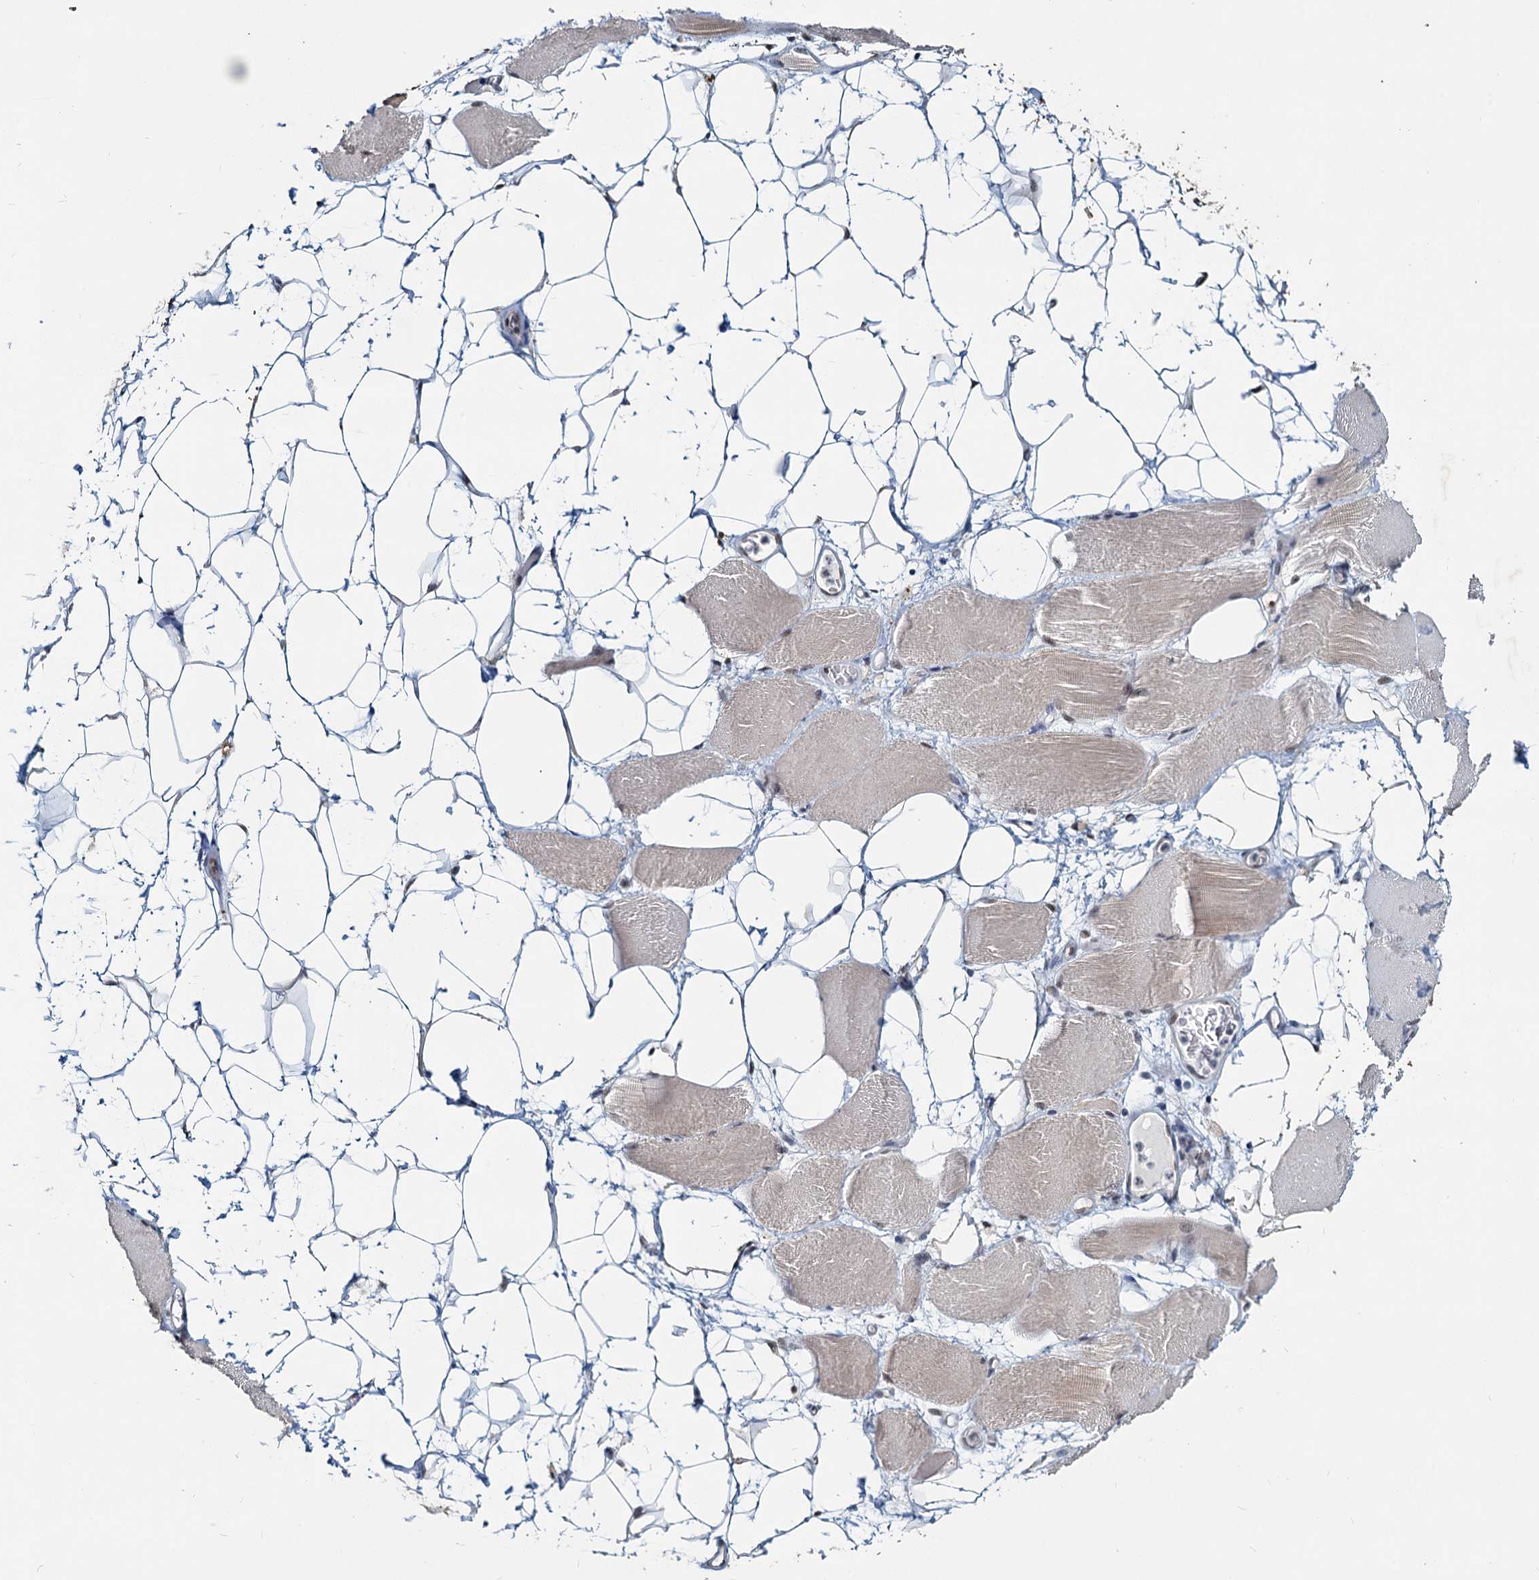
{"staining": {"intensity": "weak", "quantity": ">75%", "location": "cytoplasmic/membranous"}, "tissue": "skeletal muscle", "cell_type": "Myocytes", "image_type": "normal", "snomed": [{"axis": "morphology", "description": "Normal tissue, NOS"}, {"axis": "topography", "description": "Skeletal muscle"}, {"axis": "topography", "description": "Parathyroid gland"}], "caption": "The immunohistochemical stain labels weak cytoplasmic/membranous positivity in myocytes of unremarkable skeletal muscle. (Stains: DAB in brown, nuclei in blue, Microscopy: brightfield microscopy at high magnification).", "gene": "METTL14", "patient": {"sex": "female", "age": 37}}